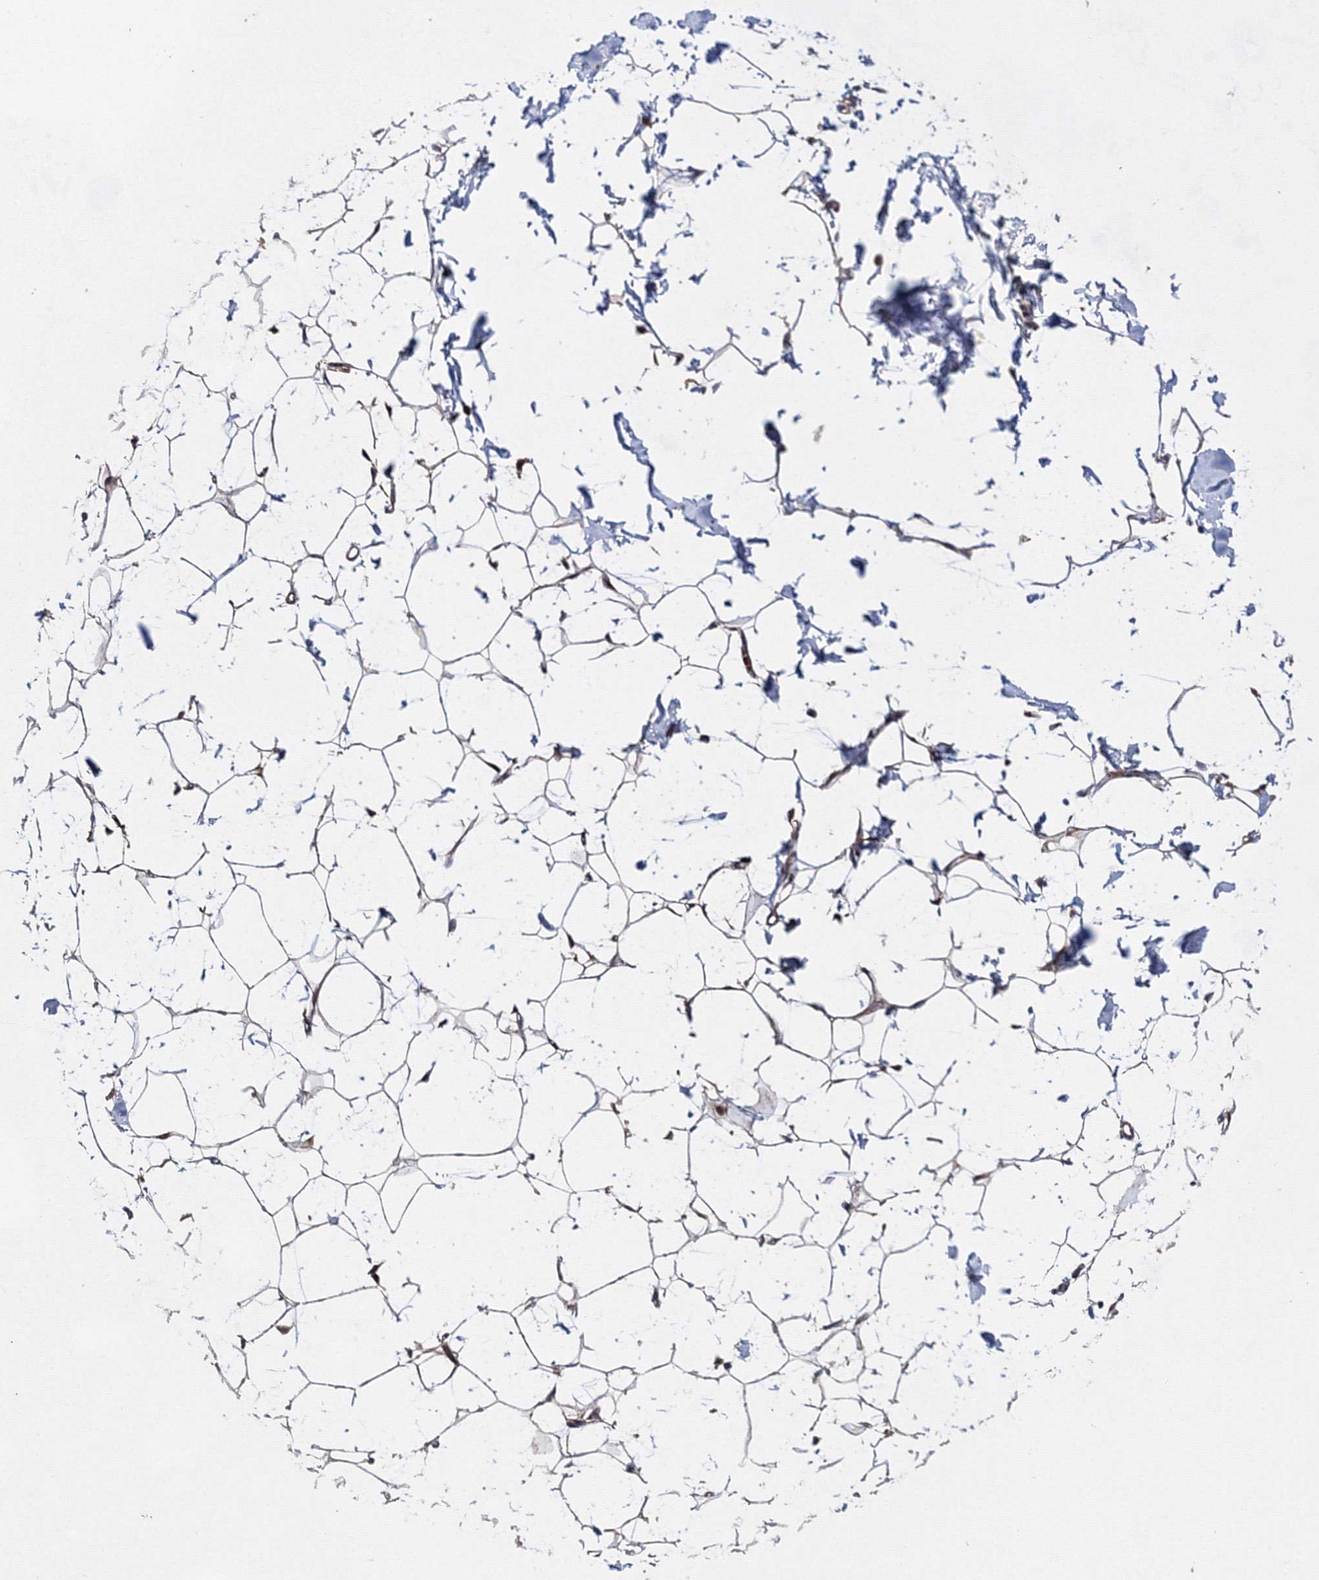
{"staining": {"intensity": "weak", "quantity": "25%-75%", "location": "cytoplasmic/membranous"}, "tissue": "adipose tissue", "cell_type": "Adipocytes", "image_type": "normal", "snomed": [{"axis": "morphology", "description": "Normal tissue, NOS"}, {"axis": "topography", "description": "Breast"}], "caption": "There is low levels of weak cytoplasmic/membranous positivity in adipocytes of unremarkable adipose tissue, as demonstrated by immunohistochemical staining (brown color).", "gene": "GFM1", "patient": {"sex": "female", "age": 23}}